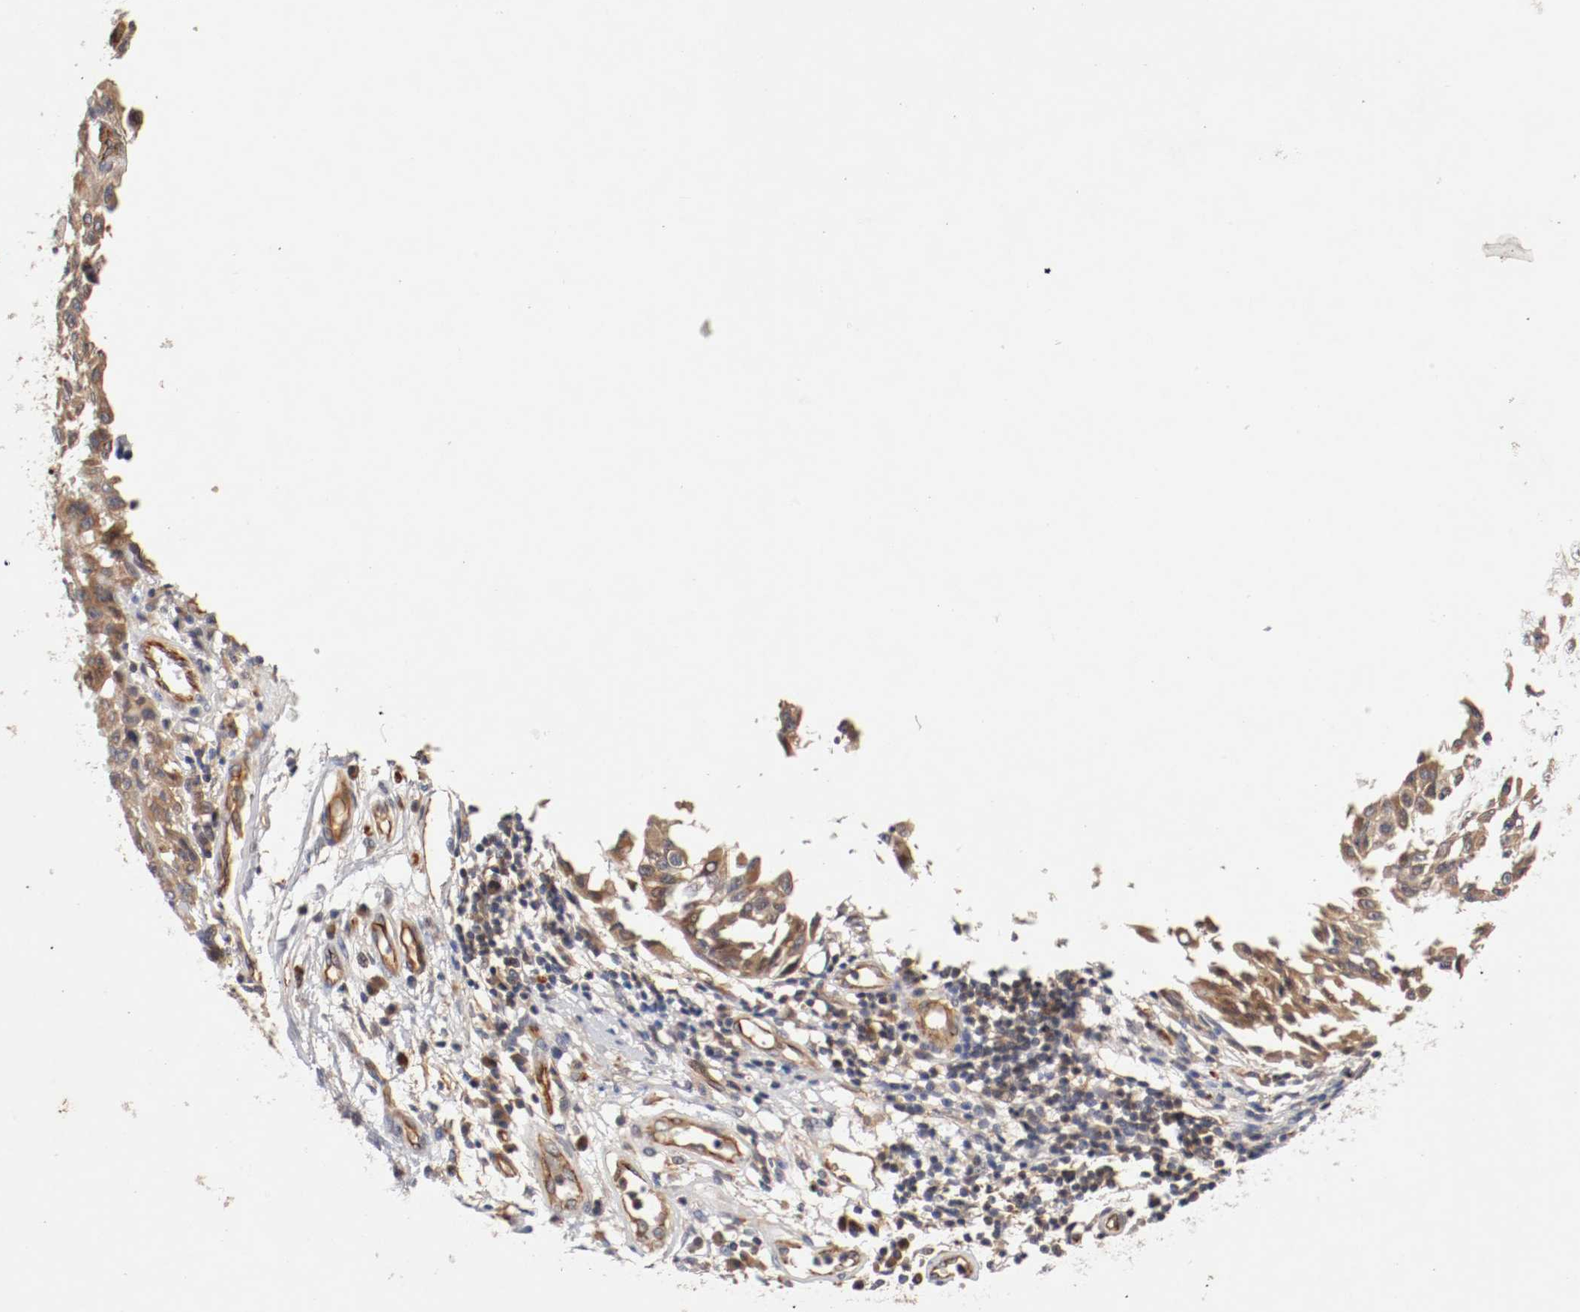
{"staining": {"intensity": "moderate", "quantity": ">75%", "location": "cytoplasmic/membranous"}, "tissue": "melanoma", "cell_type": "Tumor cells", "image_type": "cancer", "snomed": [{"axis": "morphology", "description": "Malignant melanoma, NOS"}, {"axis": "topography", "description": "Skin"}], "caption": "A histopathology image showing moderate cytoplasmic/membranous expression in approximately >75% of tumor cells in malignant melanoma, as visualized by brown immunohistochemical staining.", "gene": "TYK2", "patient": {"sex": "male", "age": 30}}